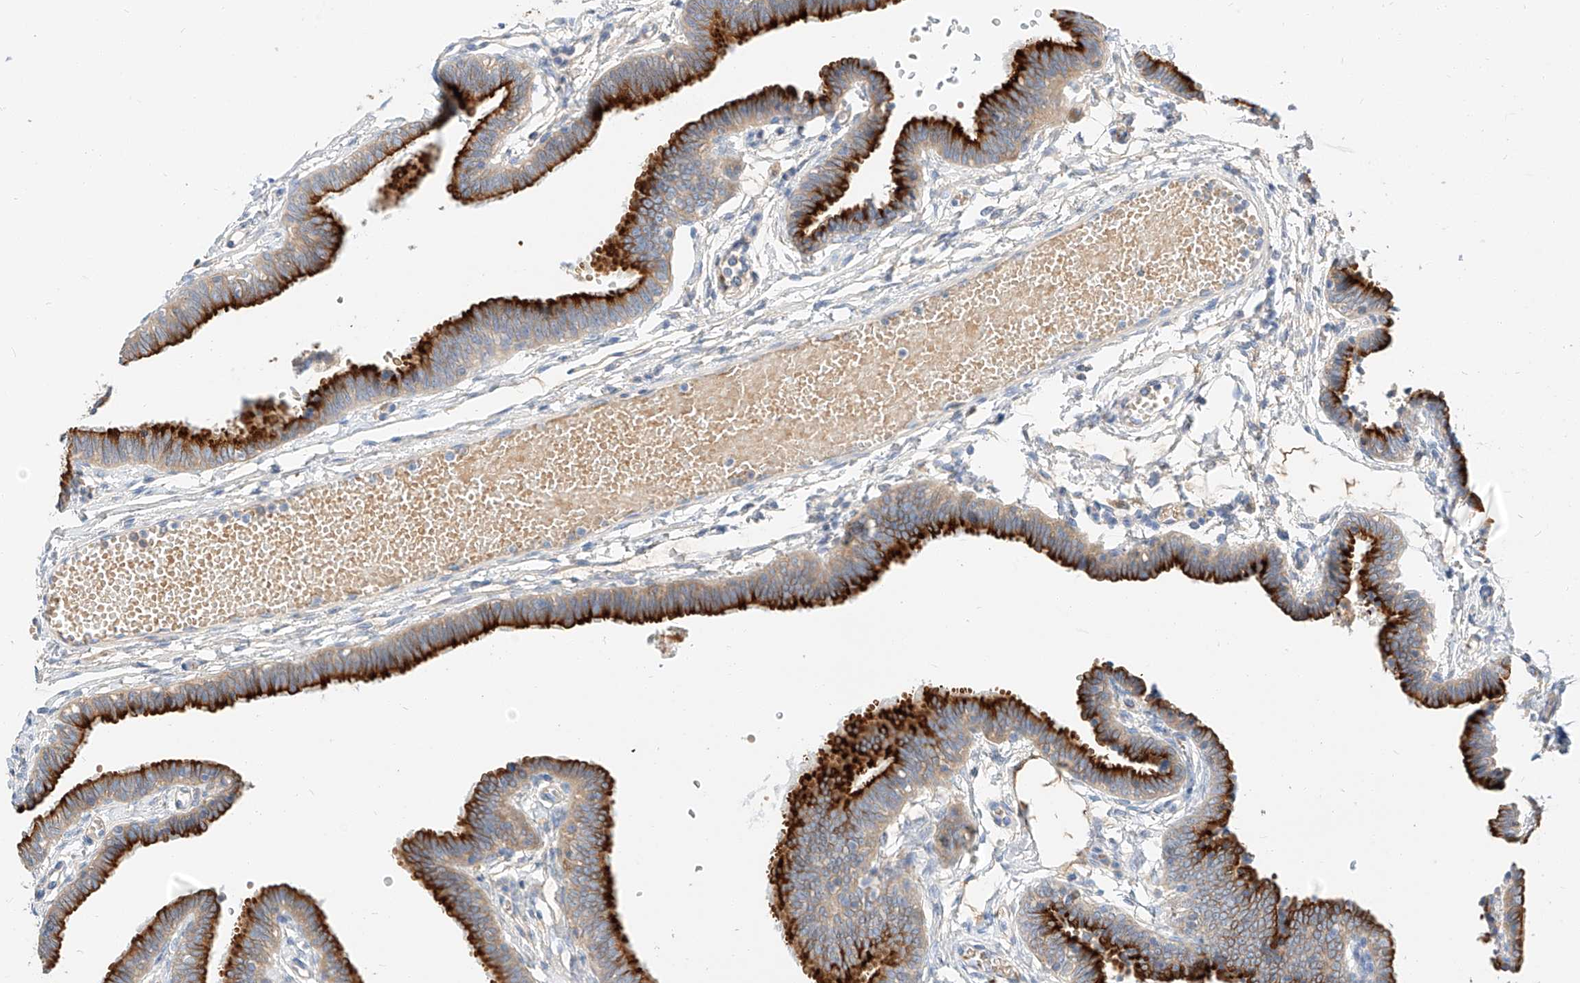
{"staining": {"intensity": "strong", "quantity": ">75%", "location": "cytoplasmic/membranous"}, "tissue": "fallopian tube", "cell_type": "Glandular cells", "image_type": "normal", "snomed": [{"axis": "morphology", "description": "Normal tissue, NOS"}, {"axis": "topography", "description": "Fallopian tube"}, {"axis": "topography", "description": "Ovary"}], "caption": "This is a photomicrograph of immunohistochemistry staining of unremarkable fallopian tube, which shows strong expression in the cytoplasmic/membranous of glandular cells.", "gene": "MAP7", "patient": {"sex": "female", "age": 23}}